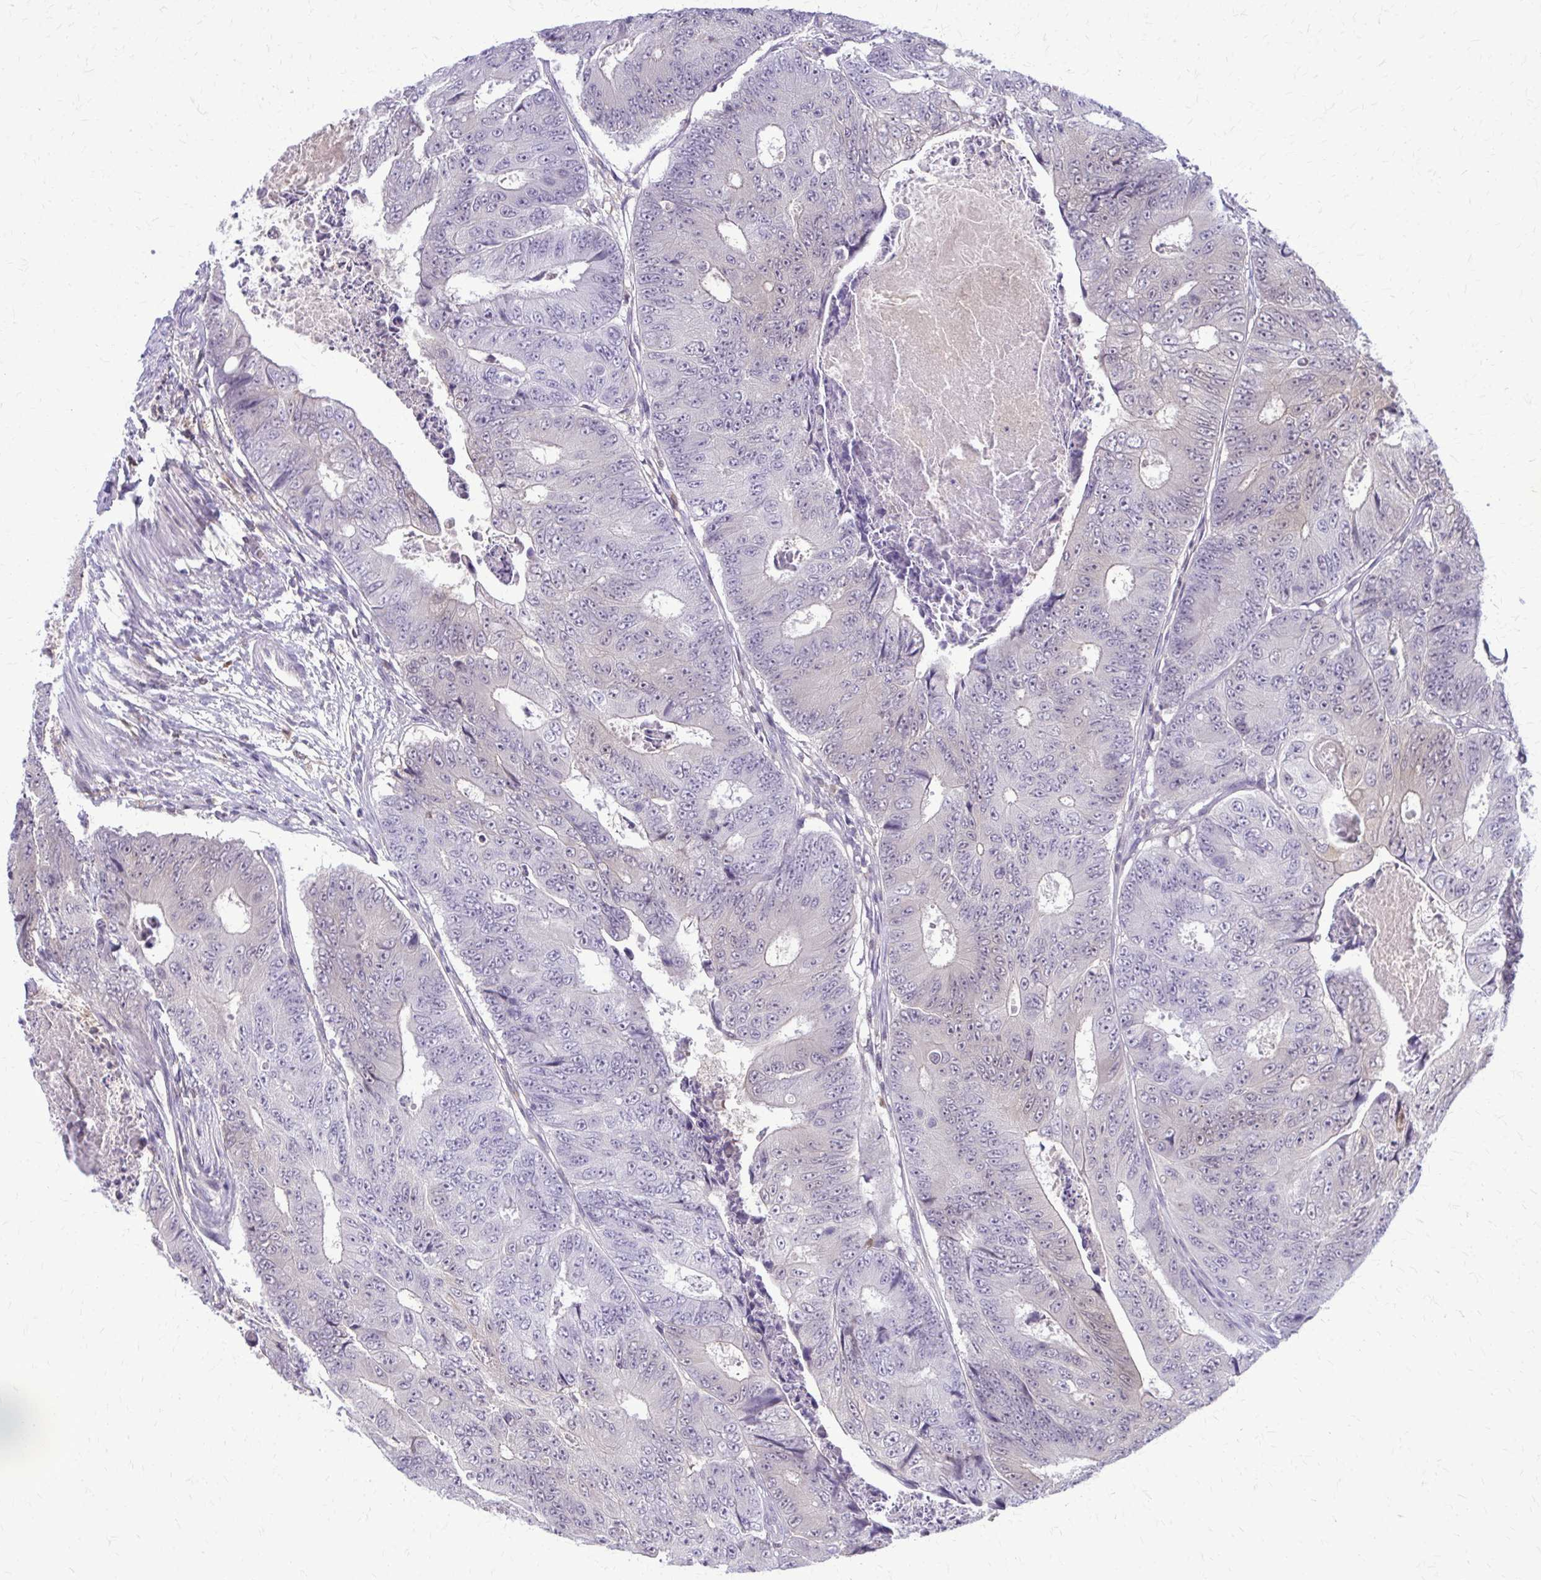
{"staining": {"intensity": "negative", "quantity": "none", "location": "none"}, "tissue": "colorectal cancer", "cell_type": "Tumor cells", "image_type": "cancer", "snomed": [{"axis": "morphology", "description": "Adenocarcinoma, NOS"}, {"axis": "topography", "description": "Colon"}], "caption": "Adenocarcinoma (colorectal) was stained to show a protein in brown. There is no significant expression in tumor cells.", "gene": "GLRX", "patient": {"sex": "female", "age": 48}}